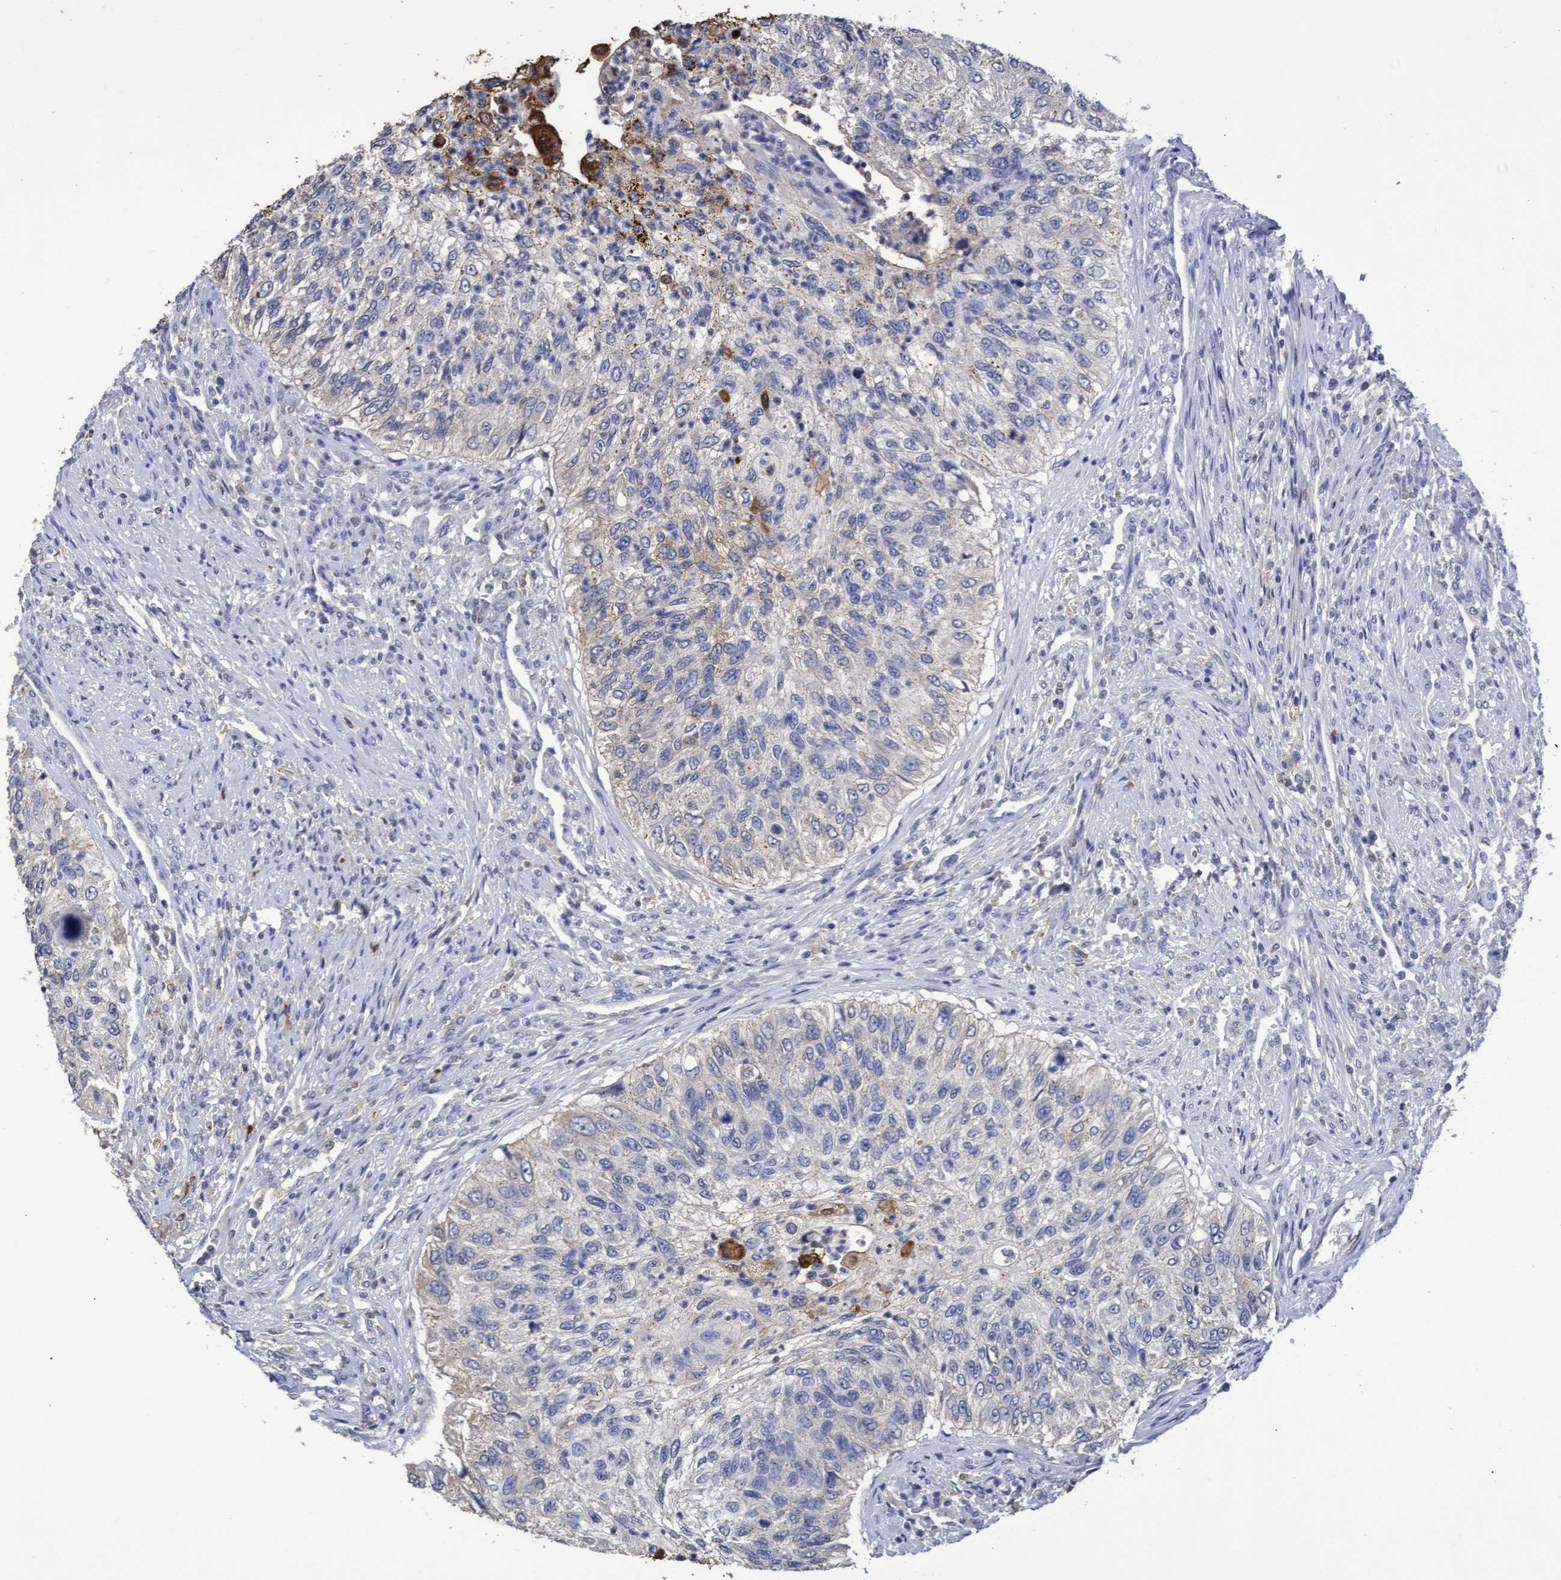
{"staining": {"intensity": "strong", "quantity": "<25%", "location": "cytoplasmic/membranous"}, "tissue": "urothelial cancer", "cell_type": "Tumor cells", "image_type": "cancer", "snomed": [{"axis": "morphology", "description": "Urothelial carcinoma, High grade"}, {"axis": "topography", "description": "Urinary bladder"}], "caption": "Strong cytoplasmic/membranous protein staining is appreciated in about <25% of tumor cells in urothelial cancer.", "gene": "GPR39", "patient": {"sex": "female", "age": 60}}